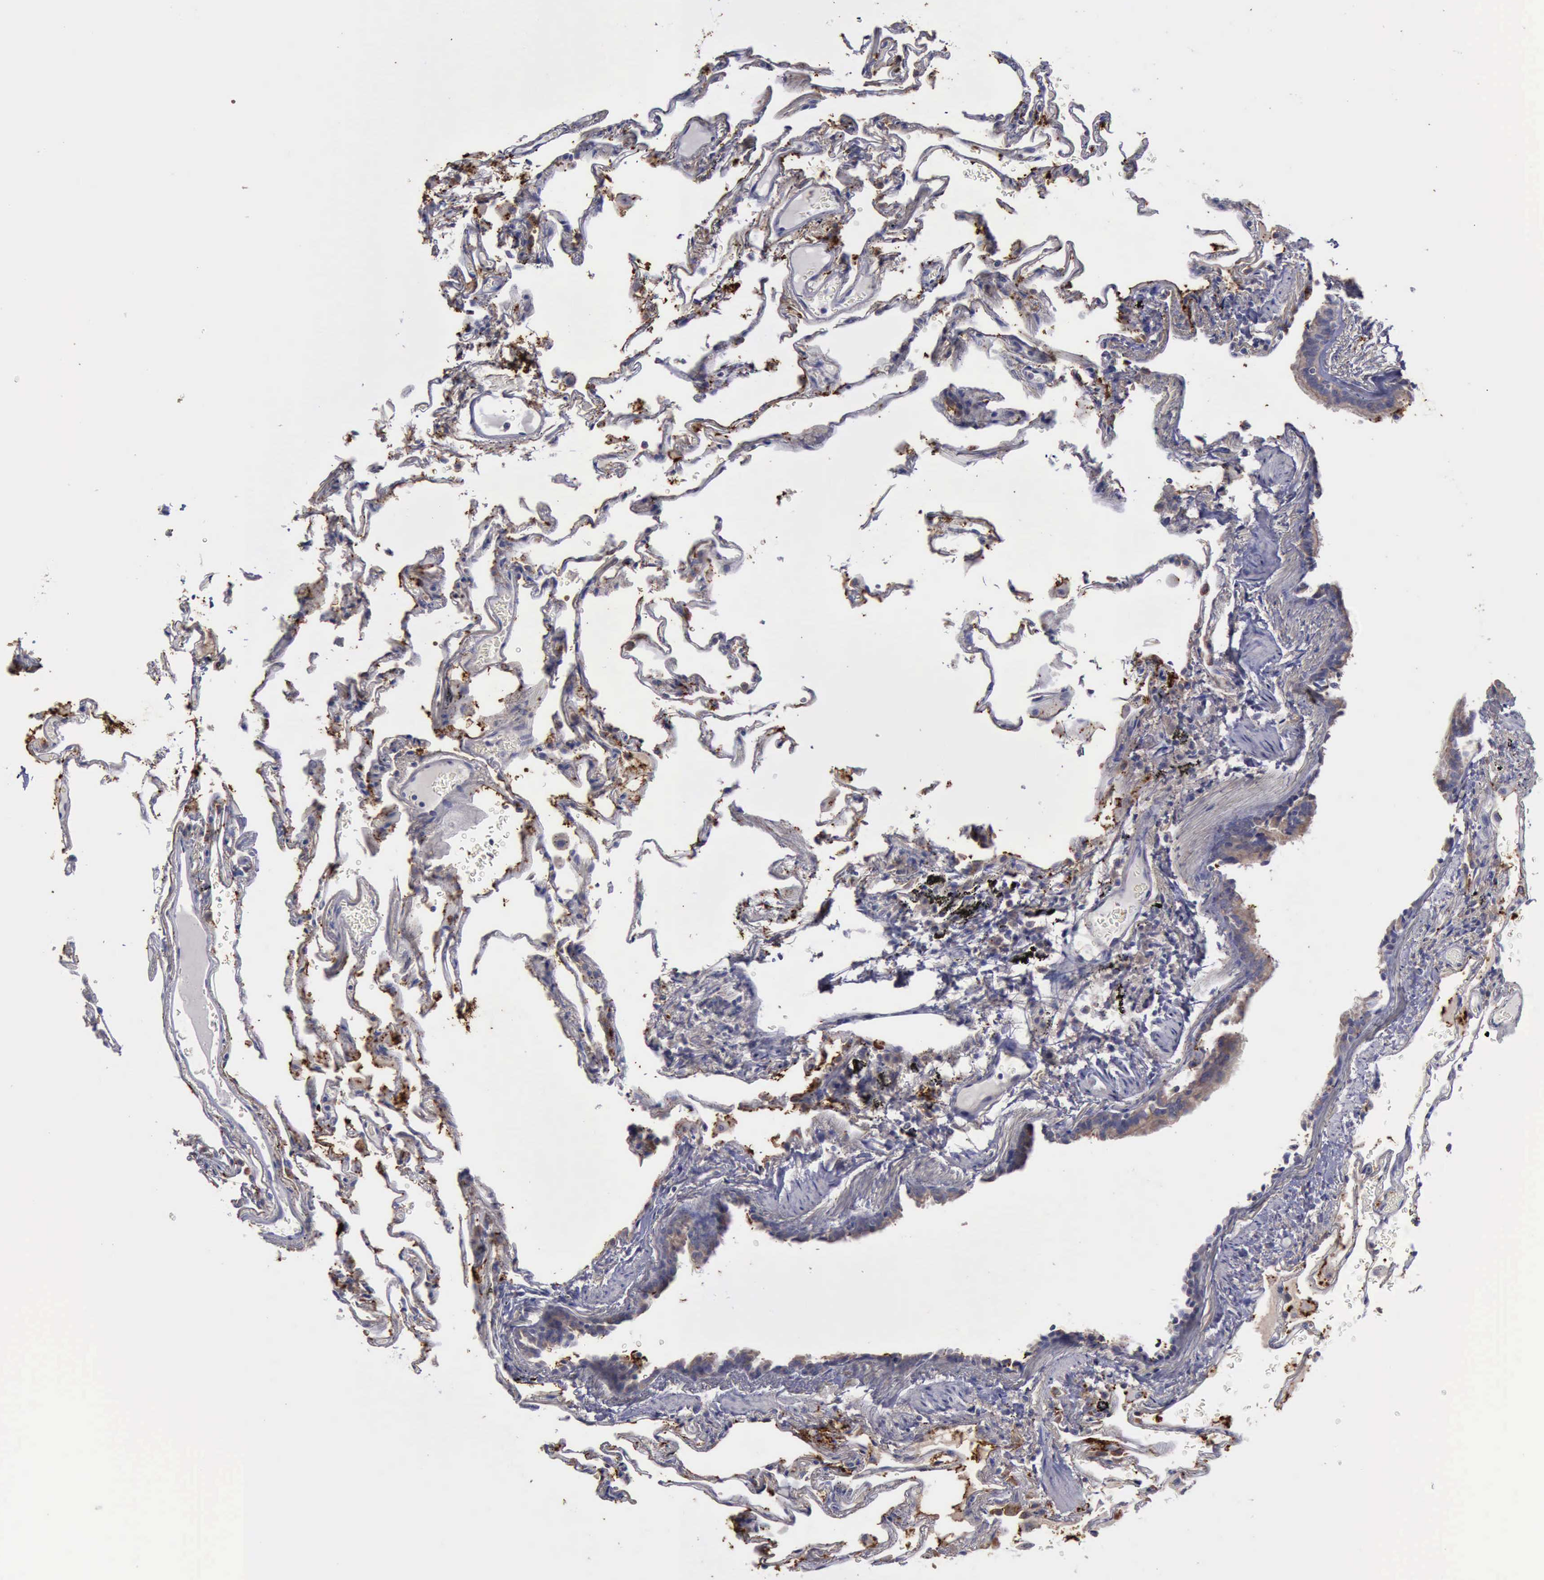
{"staining": {"intensity": "weak", "quantity": "25%-75%", "location": "cytoplasmic/membranous"}, "tissue": "lung", "cell_type": "Alveolar cells", "image_type": "normal", "snomed": [{"axis": "morphology", "description": "Normal tissue, NOS"}, {"axis": "morphology", "description": "Inflammation, NOS"}, {"axis": "topography", "description": "Lung"}], "caption": "Protein analysis of unremarkable lung demonstrates weak cytoplasmic/membranous expression in about 25%-75% of alveolar cells.", "gene": "PHKA1", "patient": {"sex": "male", "age": 69}}